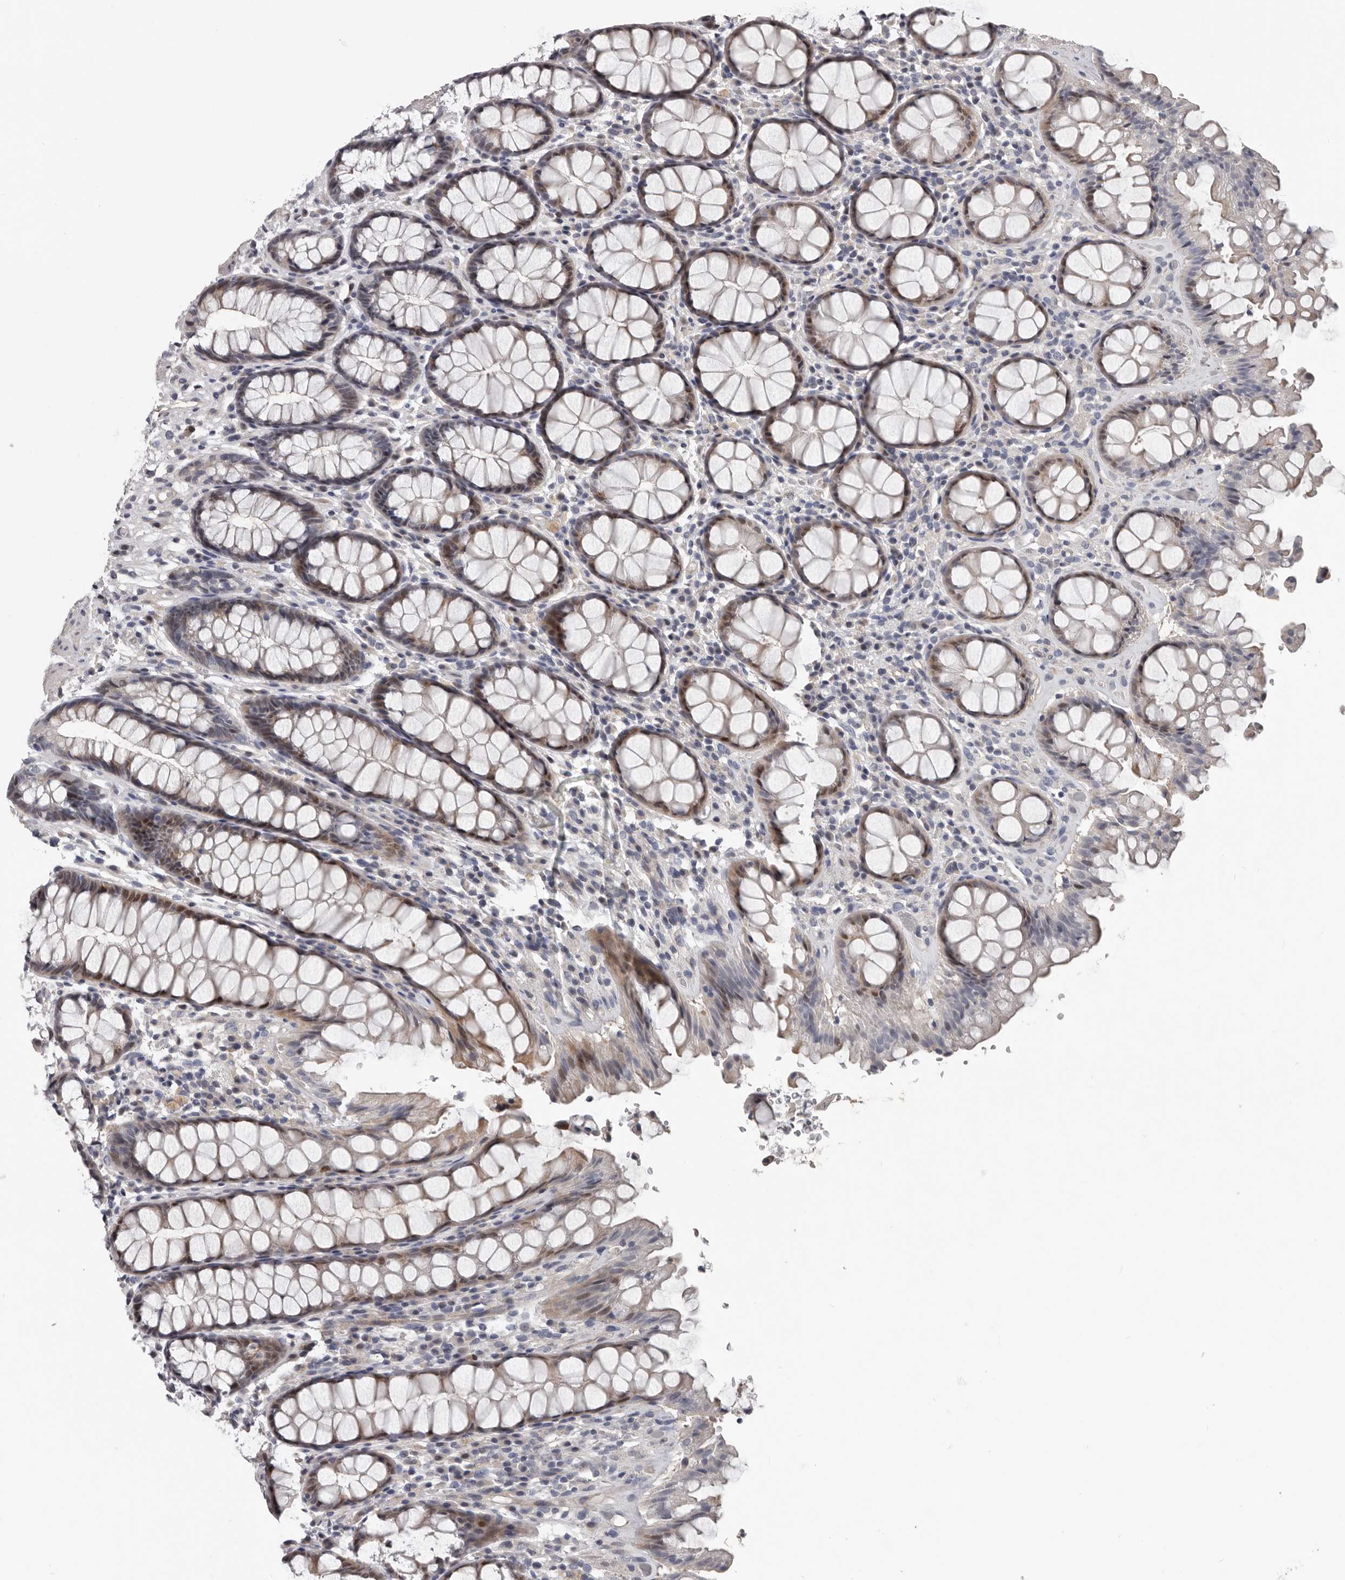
{"staining": {"intensity": "moderate", "quantity": "25%-75%", "location": "cytoplasmic/membranous,nuclear"}, "tissue": "rectum", "cell_type": "Glandular cells", "image_type": "normal", "snomed": [{"axis": "morphology", "description": "Normal tissue, NOS"}, {"axis": "topography", "description": "Rectum"}], "caption": "Glandular cells show medium levels of moderate cytoplasmic/membranous,nuclear expression in about 25%-75% of cells in normal rectum.", "gene": "RNF217", "patient": {"sex": "male", "age": 64}}